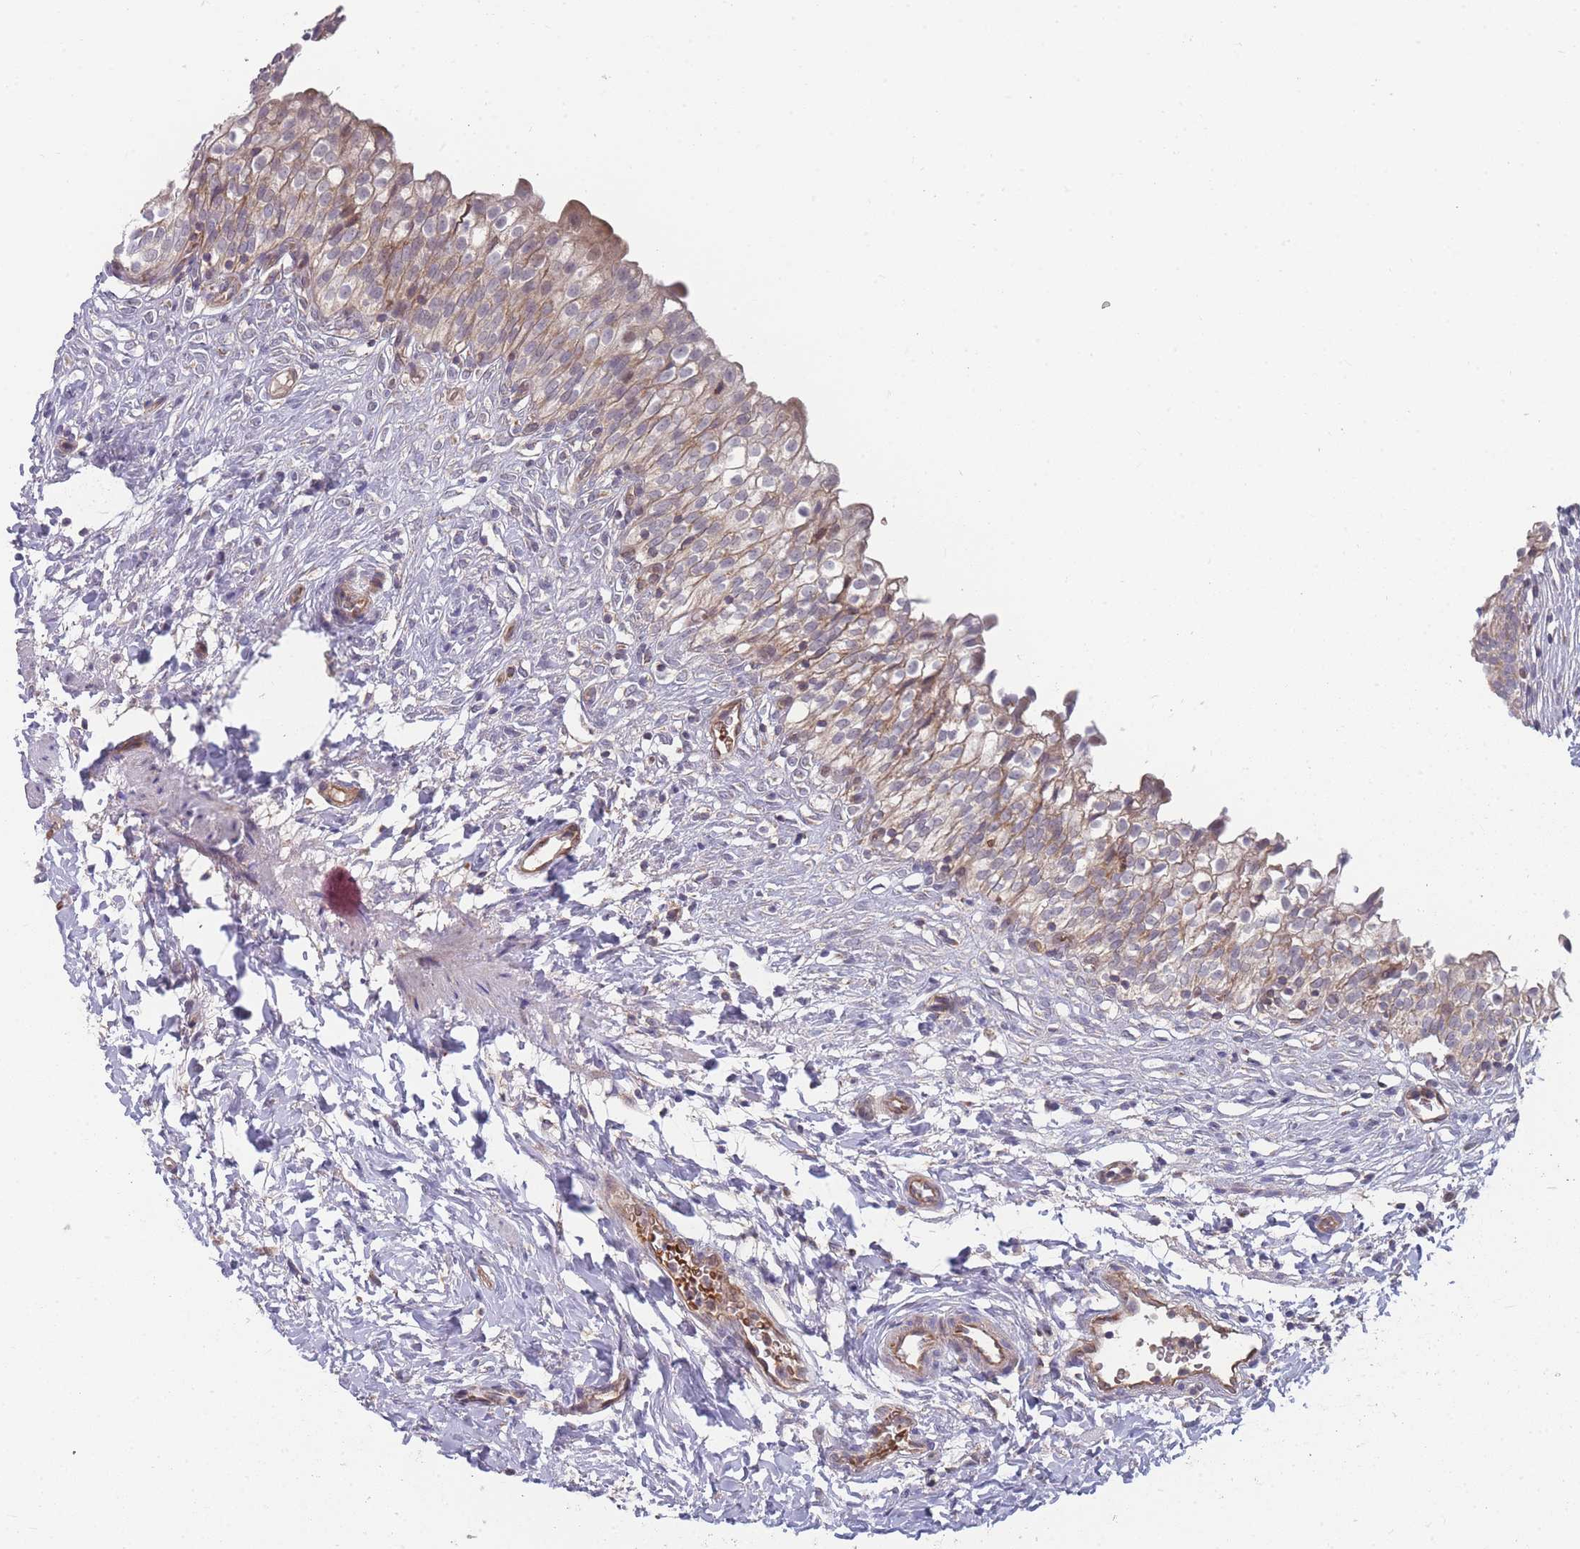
{"staining": {"intensity": "weak", "quantity": "25%-75%", "location": "cytoplasmic/membranous"}, "tissue": "urinary bladder", "cell_type": "Urothelial cells", "image_type": "normal", "snomed": [{"axis": "morphology", "description": "Normal tissue, NOS"}, {"axis": "topography", "description": "Urinary bladder"}], "caption": "IHC photomicrograph of unremarkable human urinary bladder stained for a protein (brown), which shows low levels of weak cytoplasmic/membranous positivity in about 25%-75% of urothelial cells.", "gene": "SLC35B4", "patient": {"sex": "male", "age": 55}}